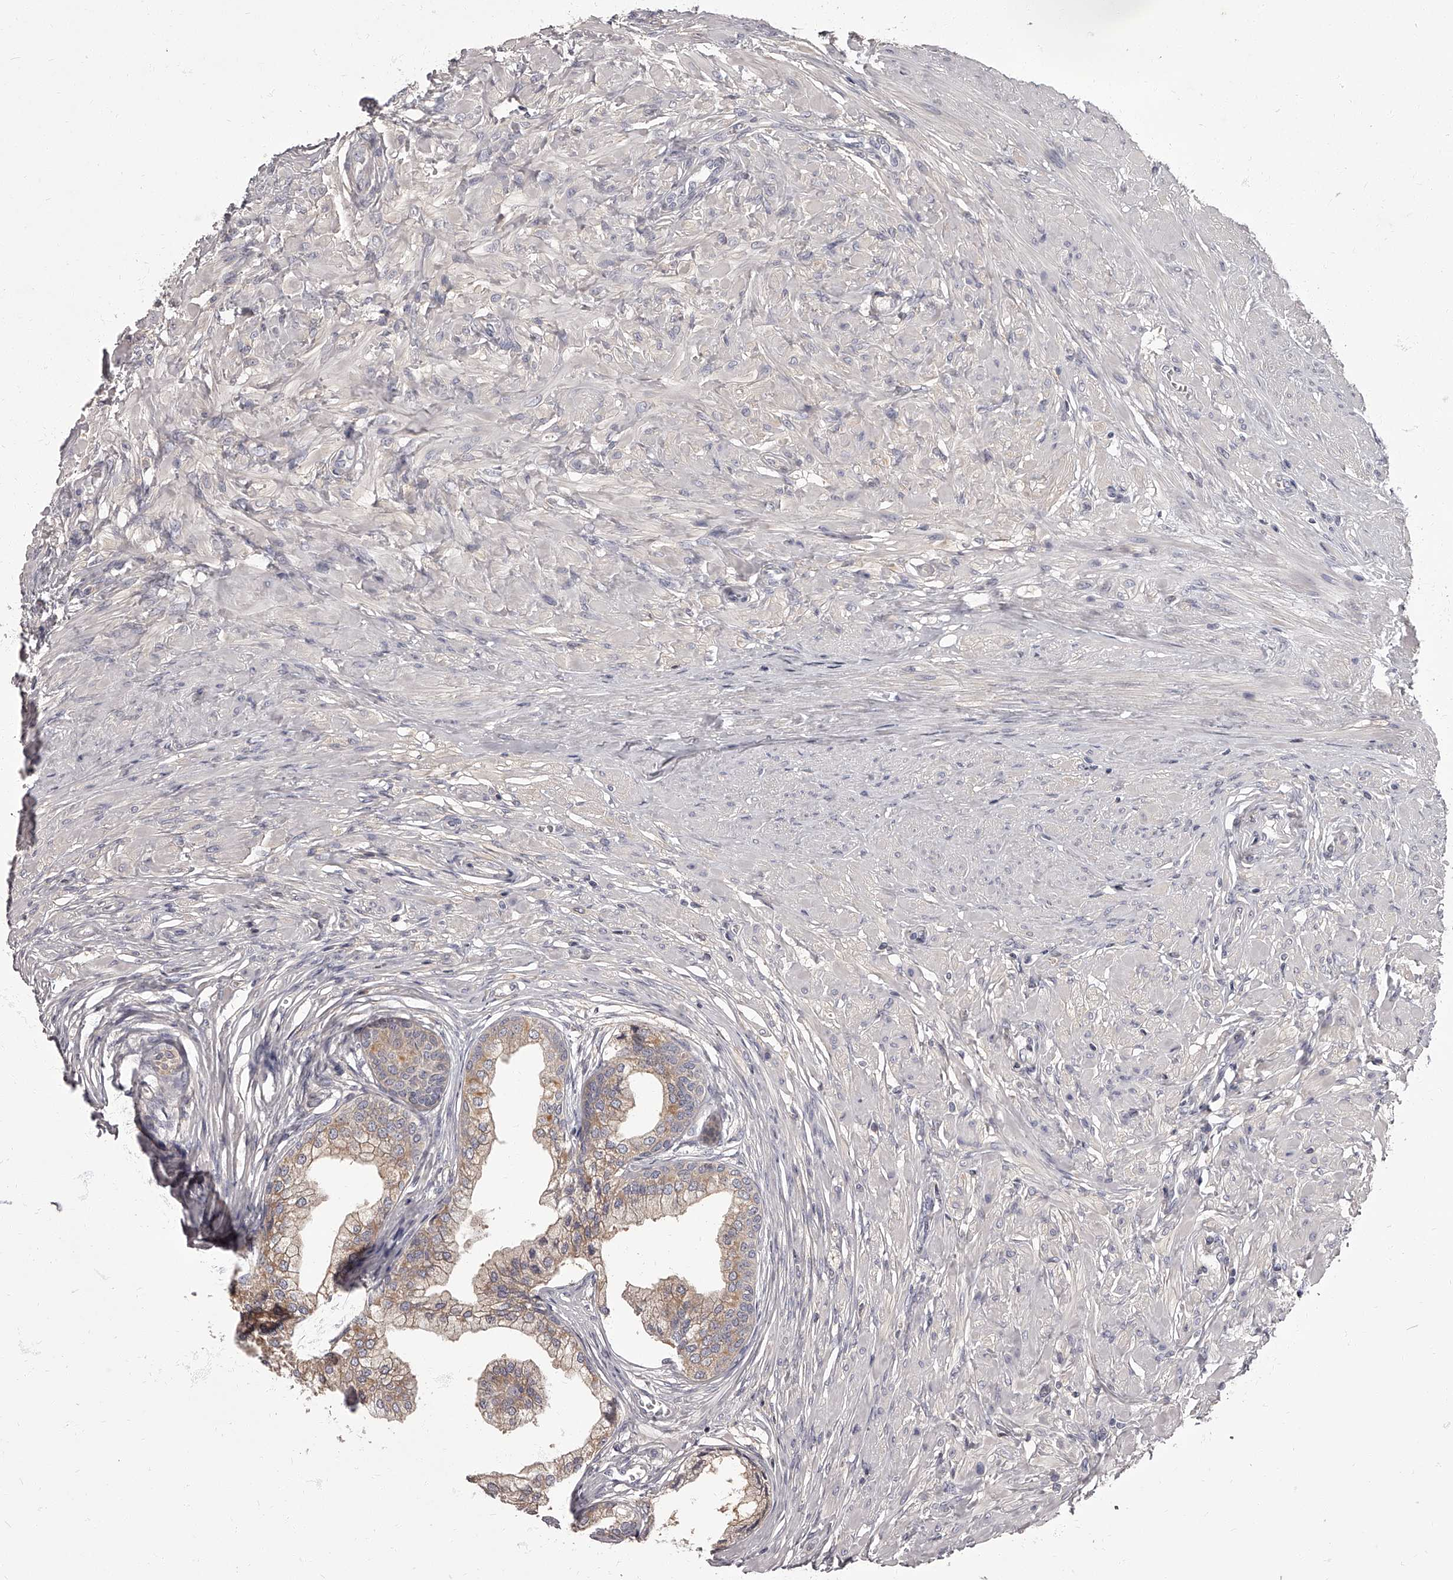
{"staining": {"intensity": "weak", "quantity": "25%-75%", "location": "cytoplasmic/membranous"}, "tissue": "prostate", "cell_type": "Glandular cells", "image_type": "normal", "snomed": [{"axis": "morphology", "description": "Normal tissue, NOS"}, {"axis": "morphology", "description": "Urothelial carcinoma, Low grade"}, {"axis": "topography", "description": "Urinary bladder"}, {"axis": "topography", "description": "Prostate"}], "caption": "Immunohistochemistry (IHC) (DAB (3,3'-diaminobenzidine)) staining of unremarkable human prostate displays weak cytoplasmic/membranous protein expression in about 25%-75% of glandular cells.", "gene": "APEH", "patient": {"sex": "male", "age": 60}}